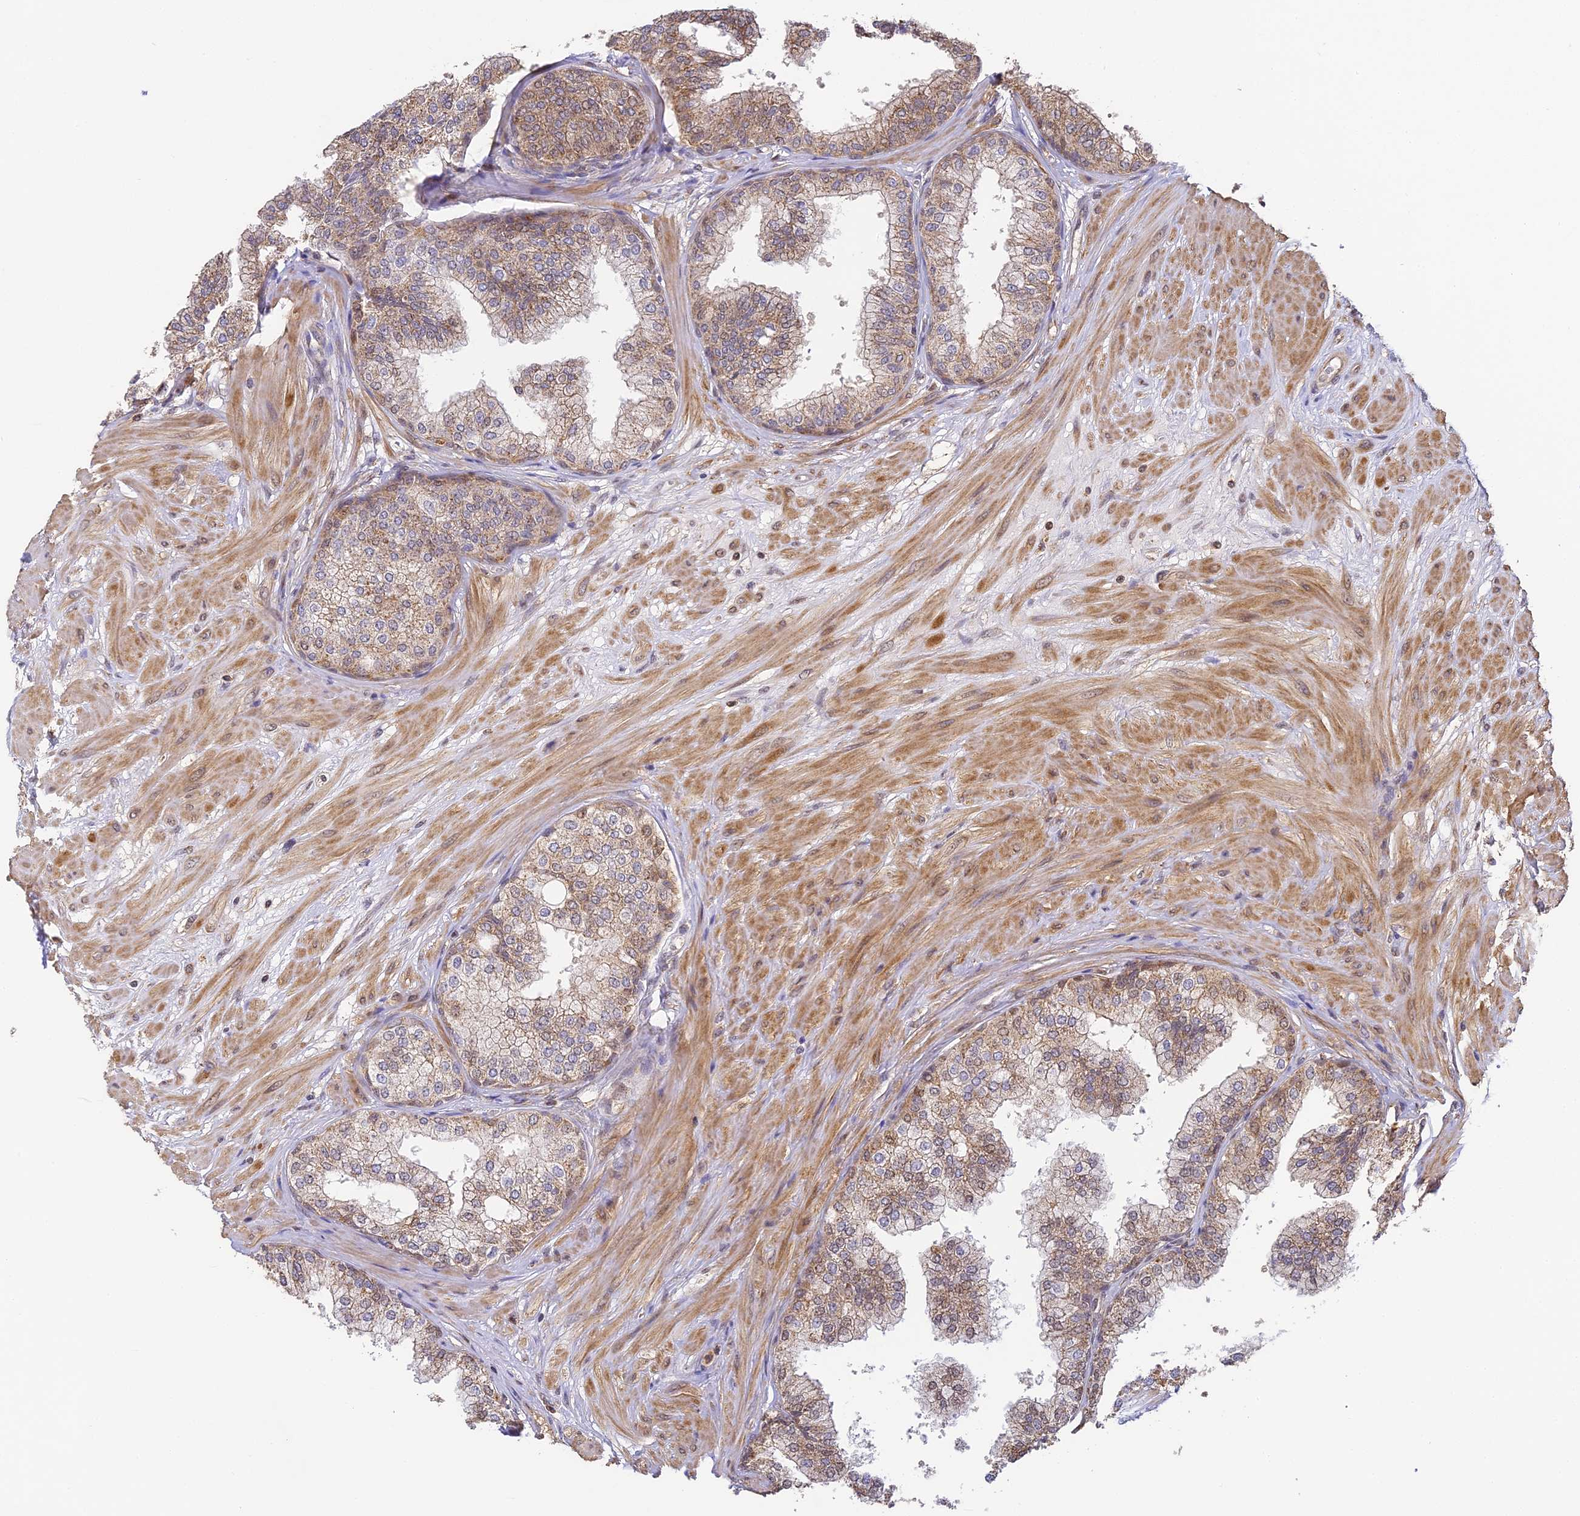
{"staining": {"intensity": "moderate", "quantity": ">75%", "location": "cytoplasmic/membranous"}, "tissue": "prostate", "cell_type": "Glandular cells", "image_type": "normal", "snomed": [{"axis": "morphology", "description": "Normal tissue, NOS"}, {"axis": "topography", "description": "Prostate"}], "caption": "Immunohistochemical staining of normal prostate reveals medium levels of moderate cytoplasmic/membranous expression in about >75% of glandular cells.", "gene": "ENSG00000268870", "patient": {"sex": "male", "age": 60}}